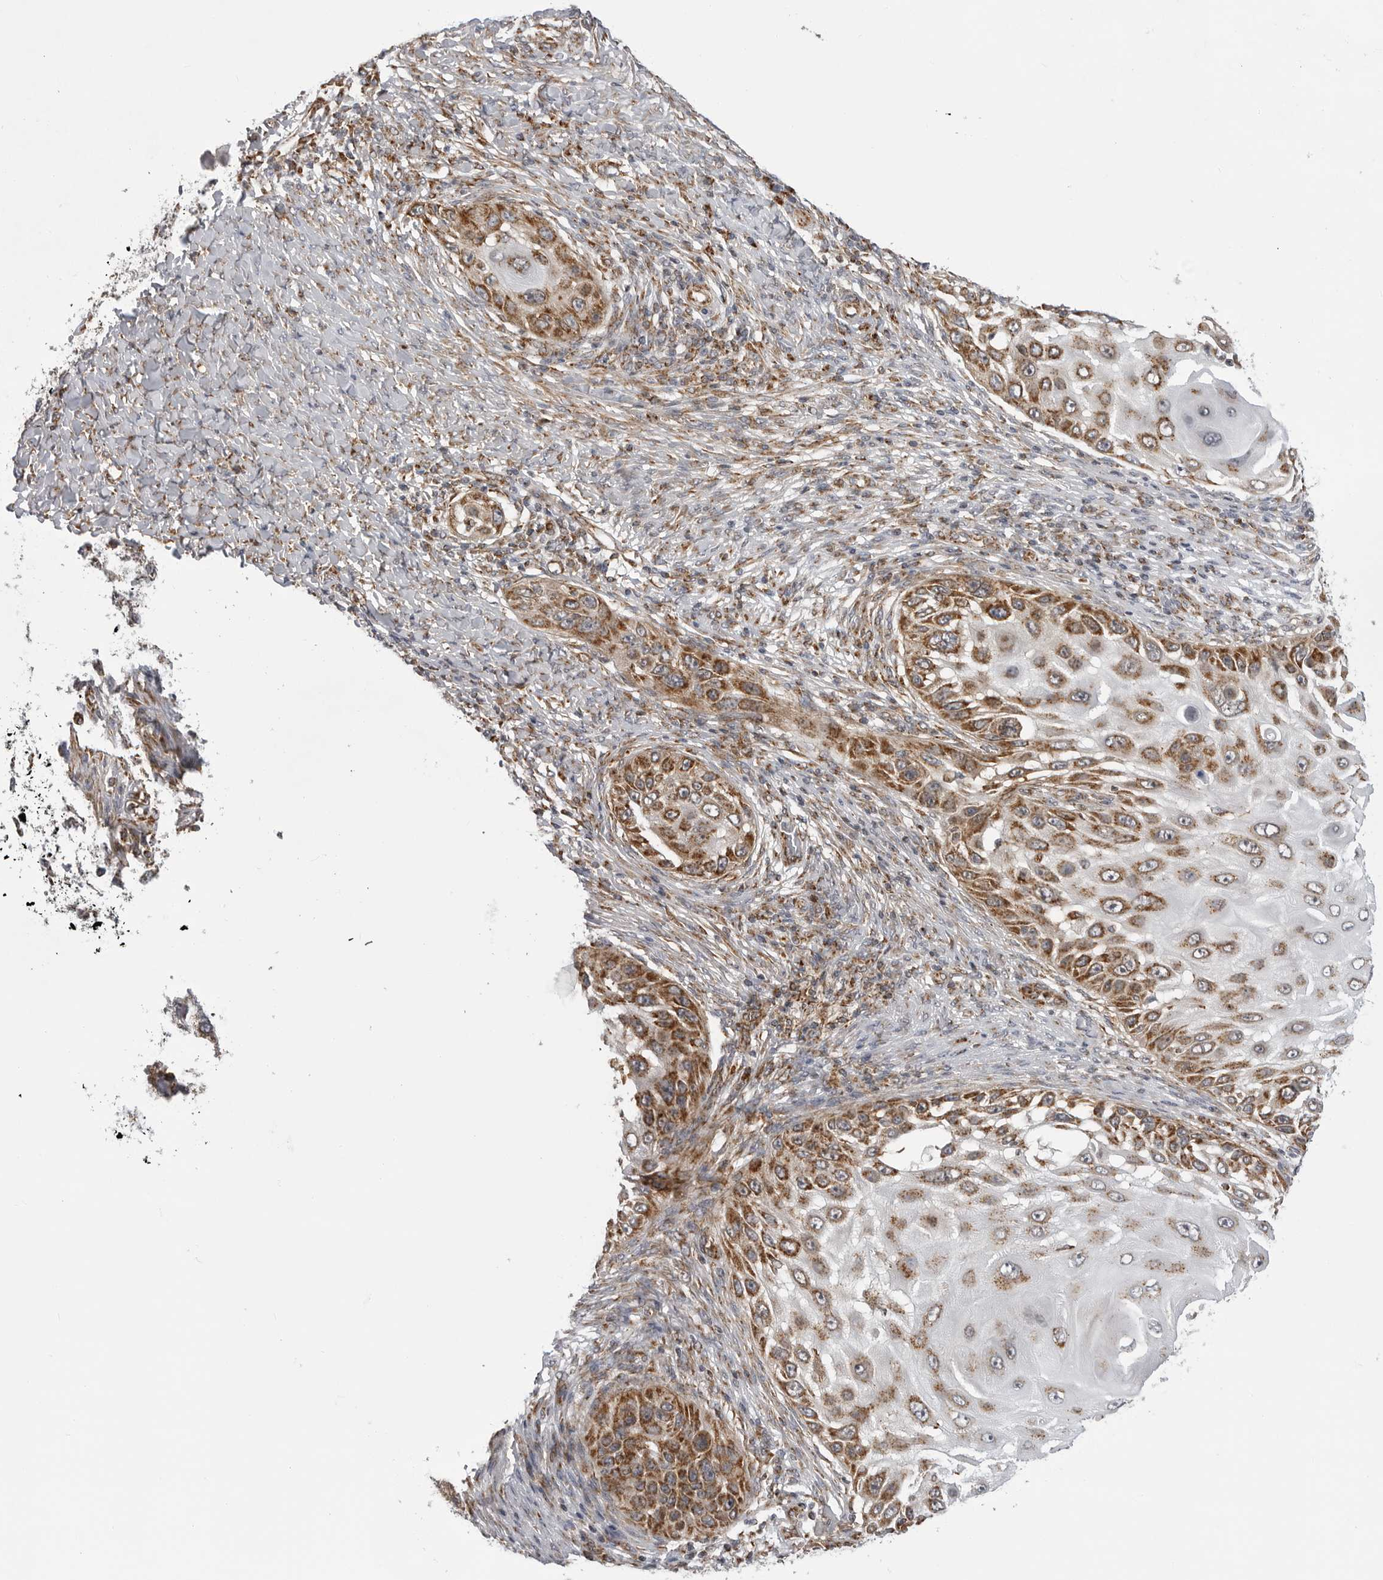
{"staining": {"intensity": "strong", "quantity": ">75%", "location": "cytoplasmic/membranous"}, "tissue": "skin cancer", "cell_type": "Tumor cells", "image_type": "cancer", "snomed": [{"axis": "morphology", "description": "Squamous cell carcinoma, NOS"}, {"axis": "topography", "description": "Skin"}], "caption": "DAB (3,3'-diaminobenzidine) immunohistochemical staining of human skin cancer demonstrates strong cytoplasmic/membranous protein staining in about >75% of tumor cells.", "gene": "FH", "patient": {"sex": "female", "age": 44}}